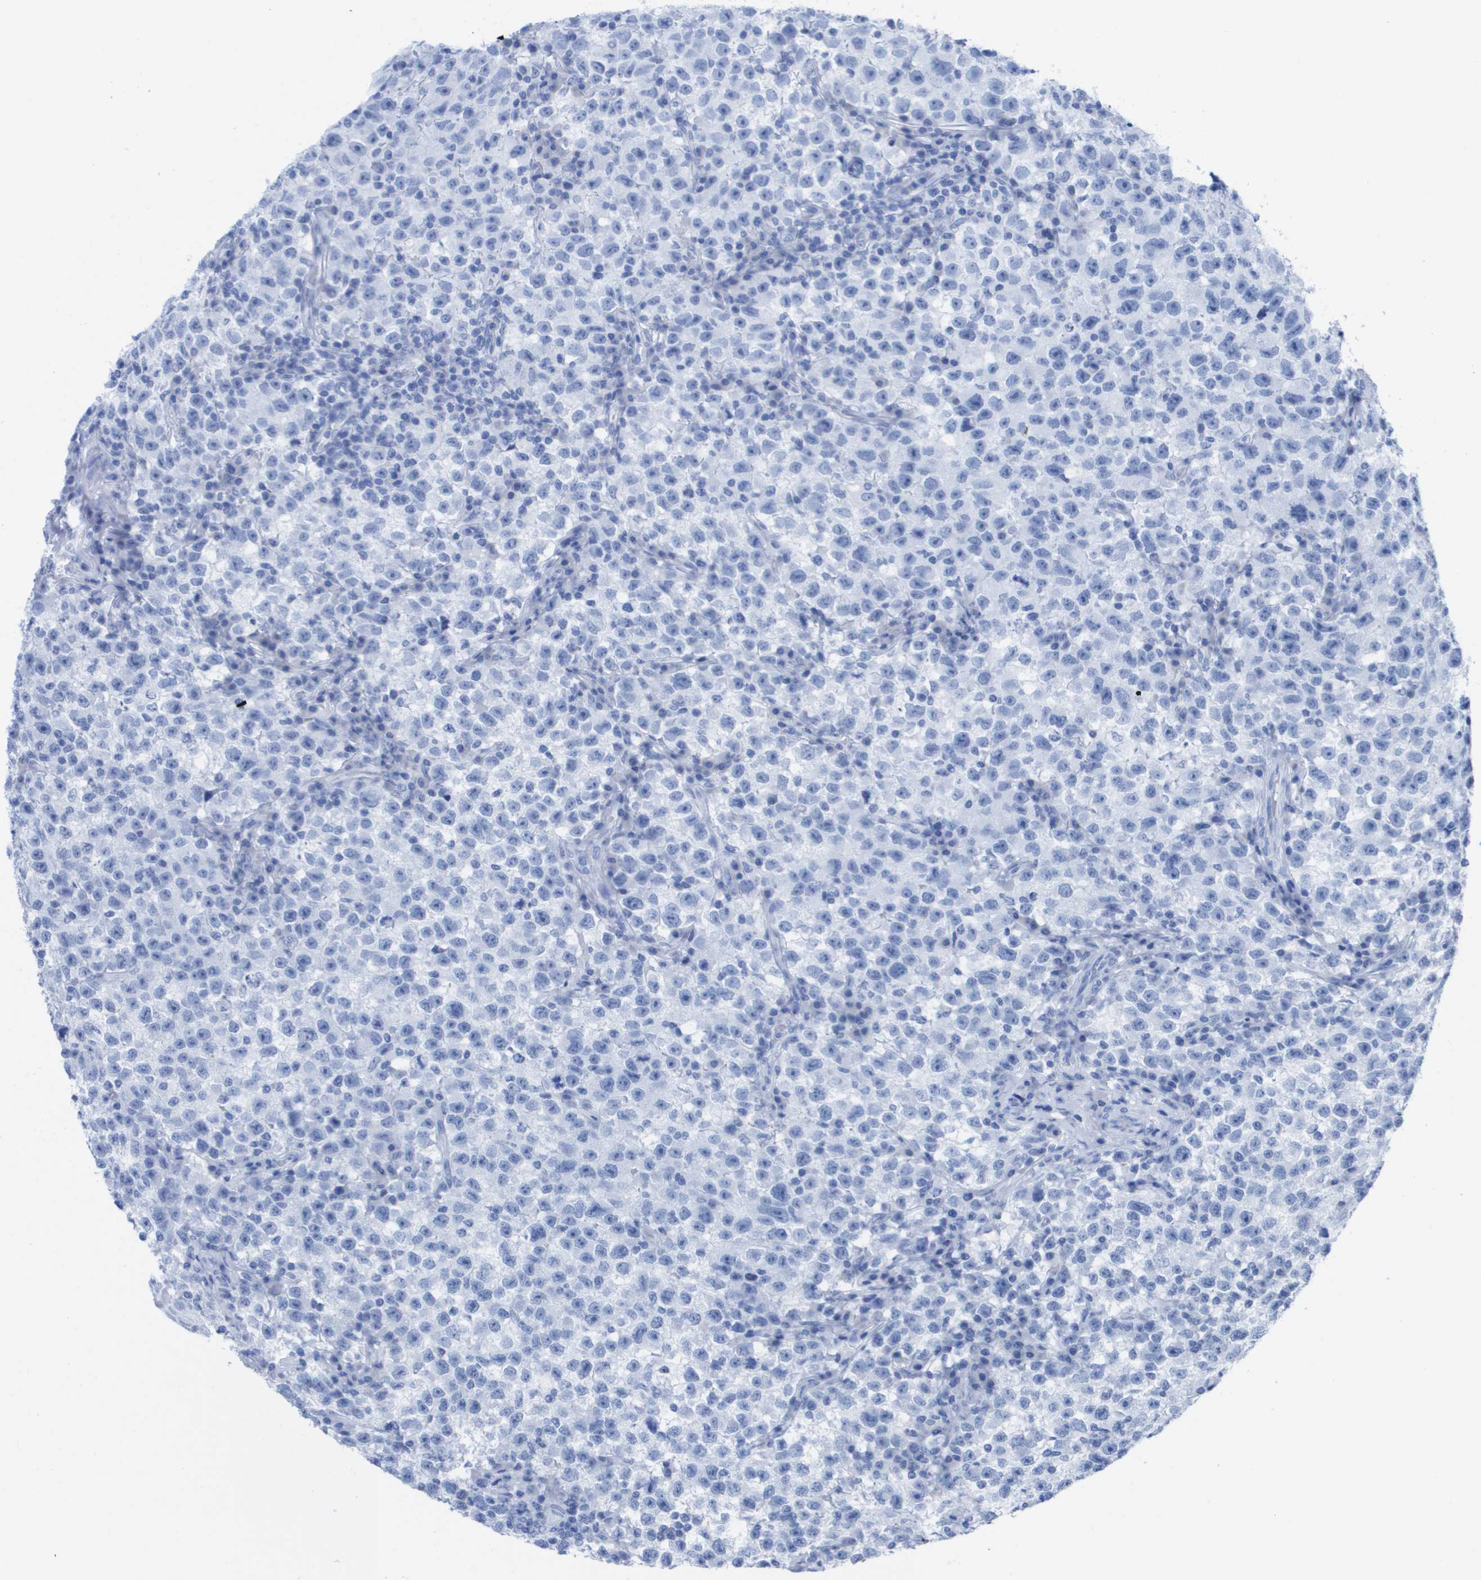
{"staining": {"intensity": "negative", "quantity": "none", "location": "none"}, "tissue": "testis cancer", "cell_type": "Tumor cells", "image_type": "cancer", "snomed": [{"axis": "morphology", "description": "Seminoma, NOS"}, {"axis": "topography", "description": "Testis"}], "caption": "Seminoma (testis) was stained to show a protein in brown. There is no significant expression in tumor cells.", "gene": "KCNA3", "patient": {"sex": "male", "age": 22}}